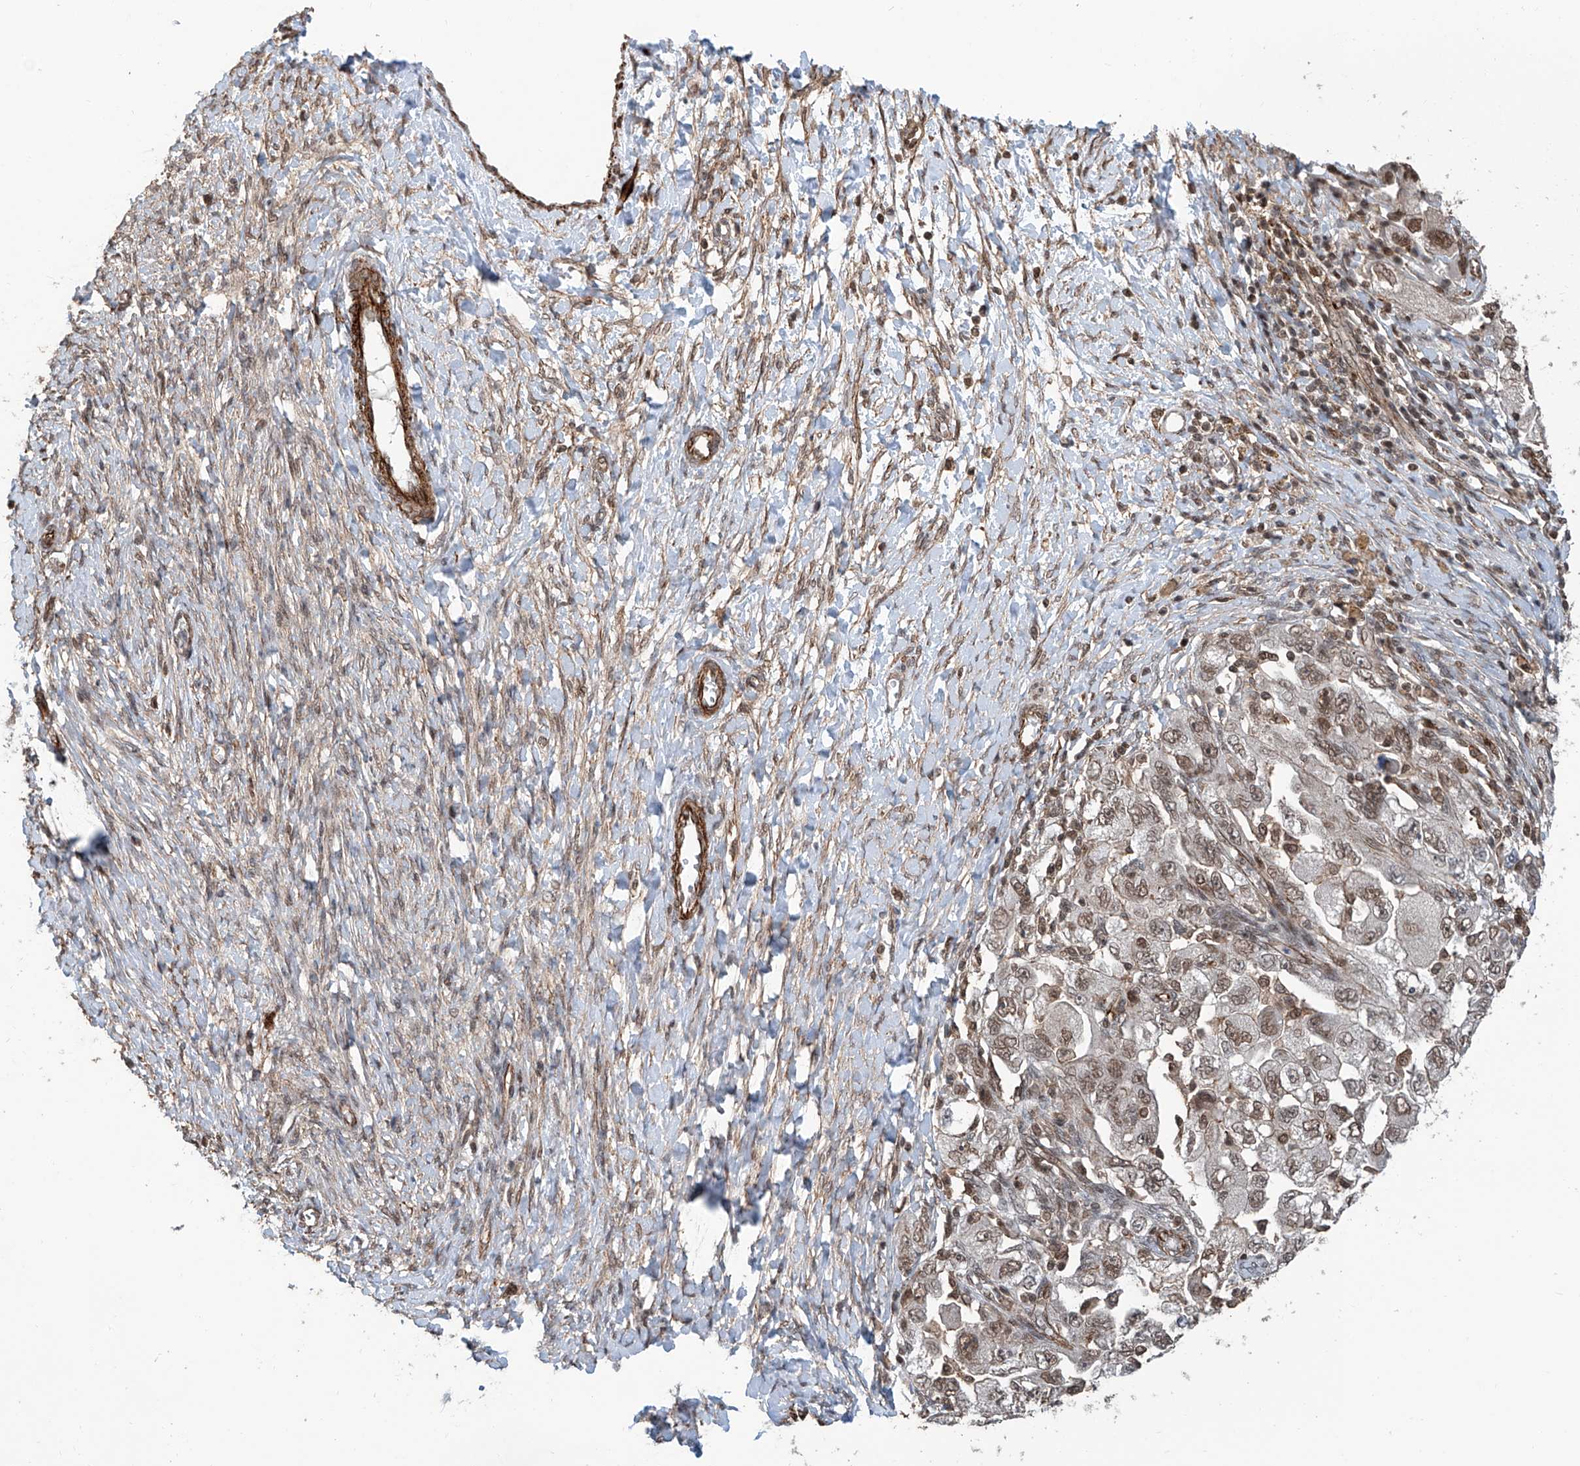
{"staining": {"intensity": "weak", "quantity": "25%-75%", "location": "nuclear"}, "tissue": "ovarian cancer", "cell_type": "Tumor cells", "image_type": "cancer", "snomed": [{"axis": "morphology", "description": "Carcinoma, NOS"}, {"axis": "morphology", "description": "Cystadenocarcinoma, serous, NOS"}, {"axis": "topography", "description": "Ovary"}], "caption": "A brown stain highlights weak nuclear staining of a protein in ovarian cancer tumor cells.", "gene": "SDE2", "patient": {"sex": "female", "age": 69}}